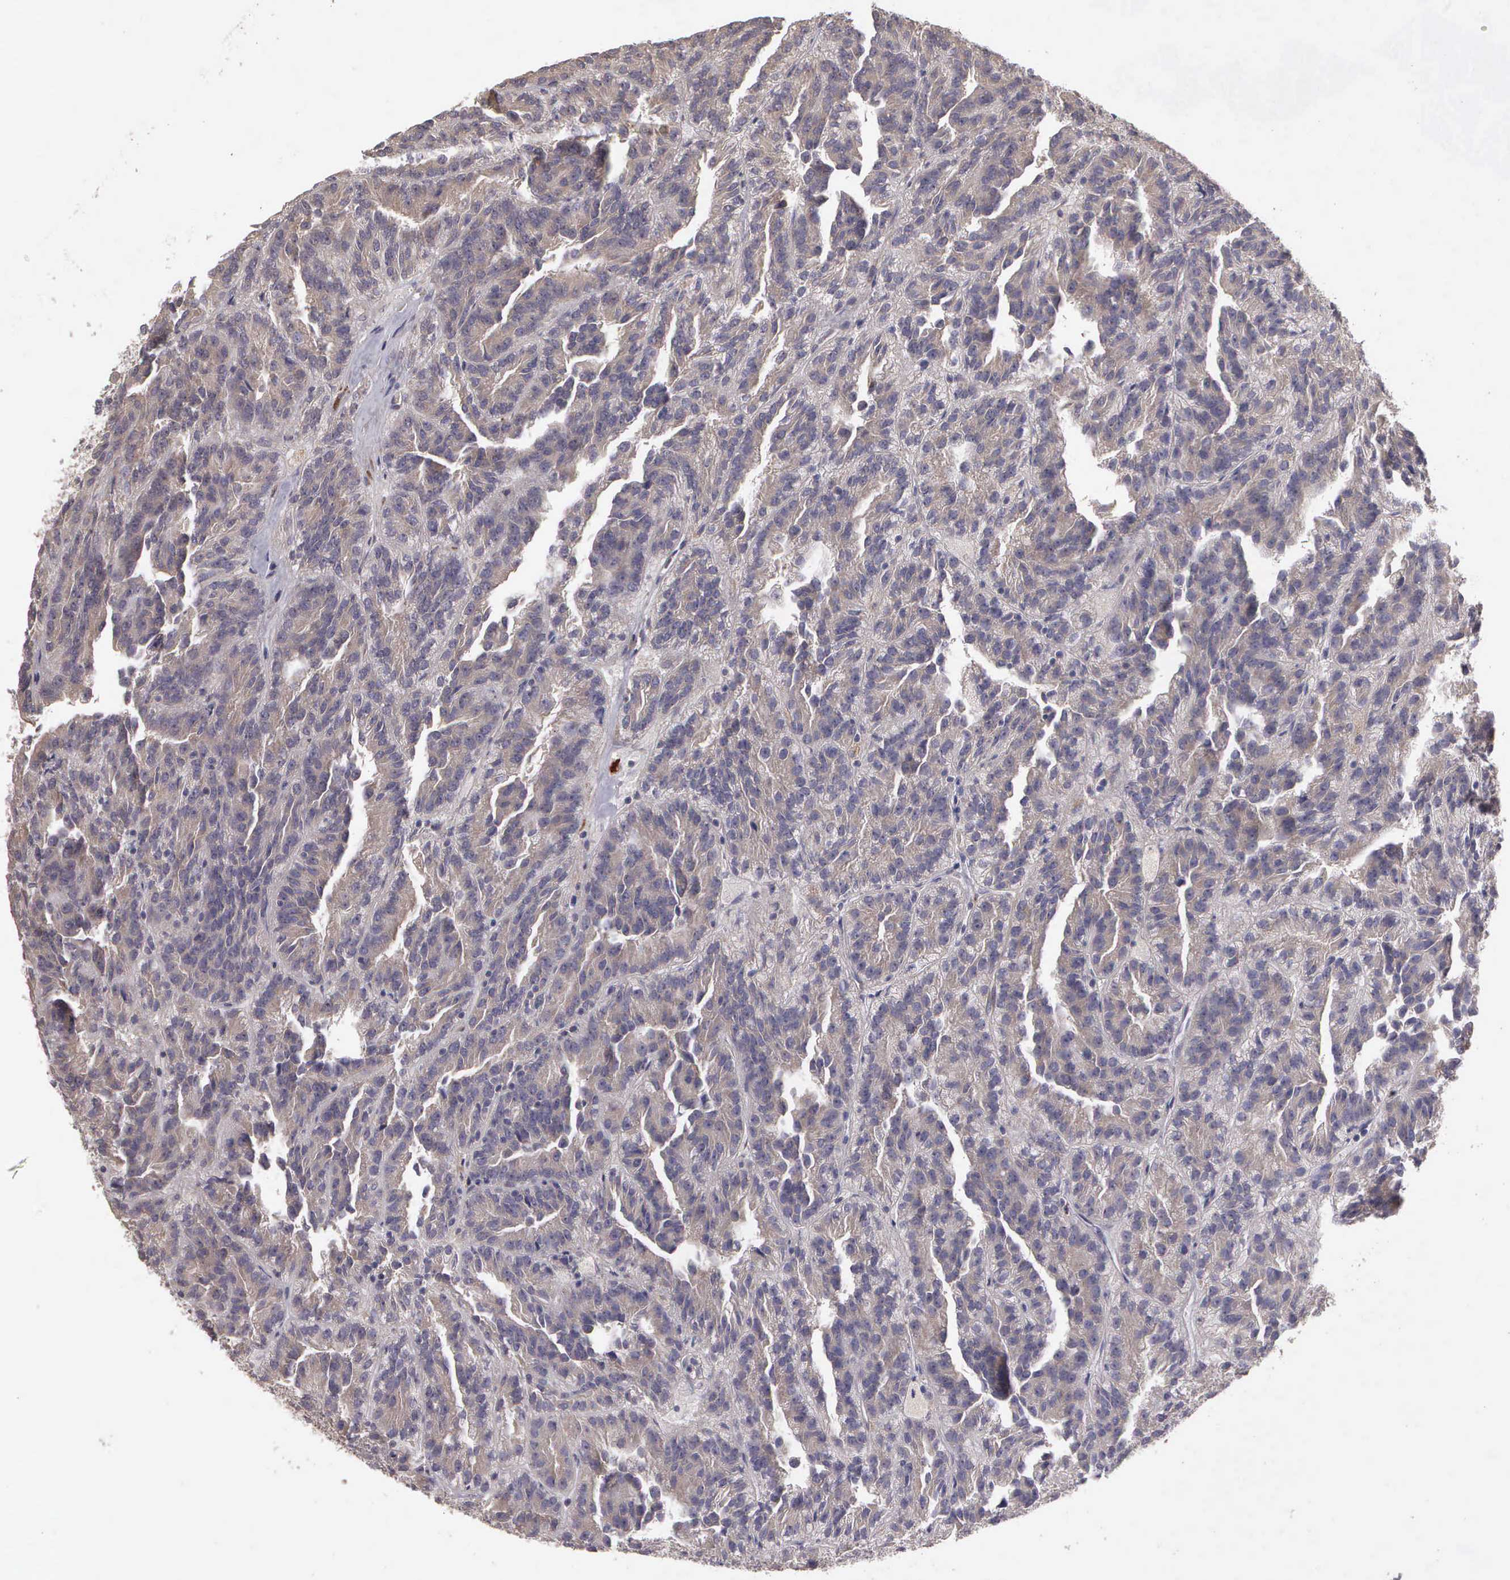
{"staining": {"intensity": "weak", "quantity": ">75%", "location": "cytoplasmic/membranous"}, "tissue": "renal cancer", "cell_type": "Tumor cells", "image_type": "cancer", "snomed": [{"axis": "morphology", "description": "Adenocarcinoma, NOS"}, {"axis": "topography", "description": "Kidney"}], "caption": "Protein expression analysis of human renal cancer reveals weak cytoplasmic/membranous expression in about >75% of tumor cells.", "gene": "RTL10", "patient": {"sex": "male", "age": 46}}